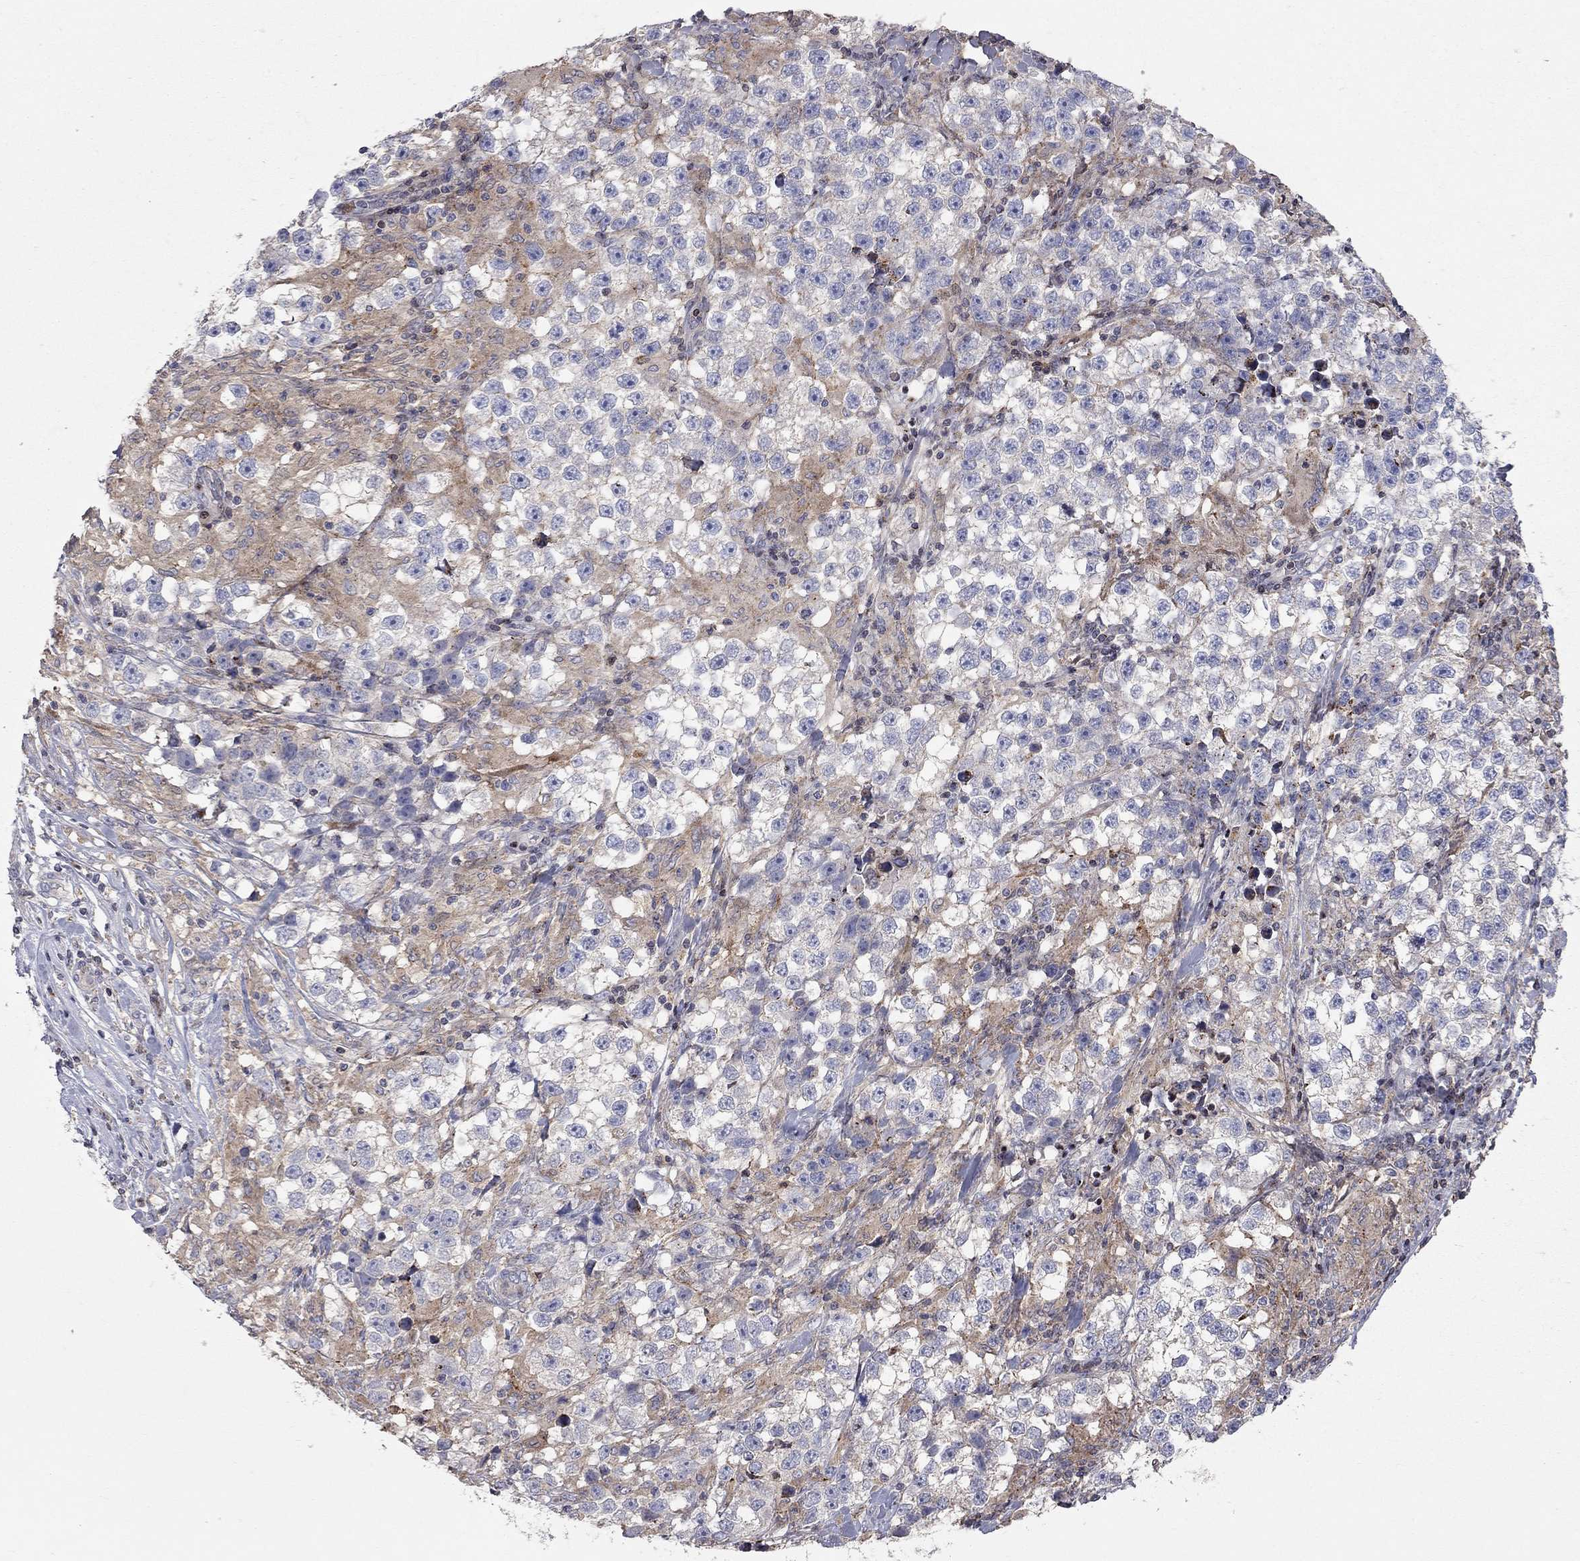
{"staining": {"intensity": "weak", "quantity": "25%-75%", "location": "cytoplasmic/membranous"}, "tissue": "testis cancer", "cell_type": "Tumor cells", "image_type": "cancer", "snomed": [{"axis": "morphology", "description": "Seminoma, NOS"}, {"axis": "topography", "description": "Testis"}], "caption": "DAB immunohistochemical staining of human testis cancer (seminoma) demonstrates weak cytoplasmic/membranous protein expression in about 25%-75% of tumor cells.", "gene": "ERN2", "patient": {"sex": "male", "age": 46}}